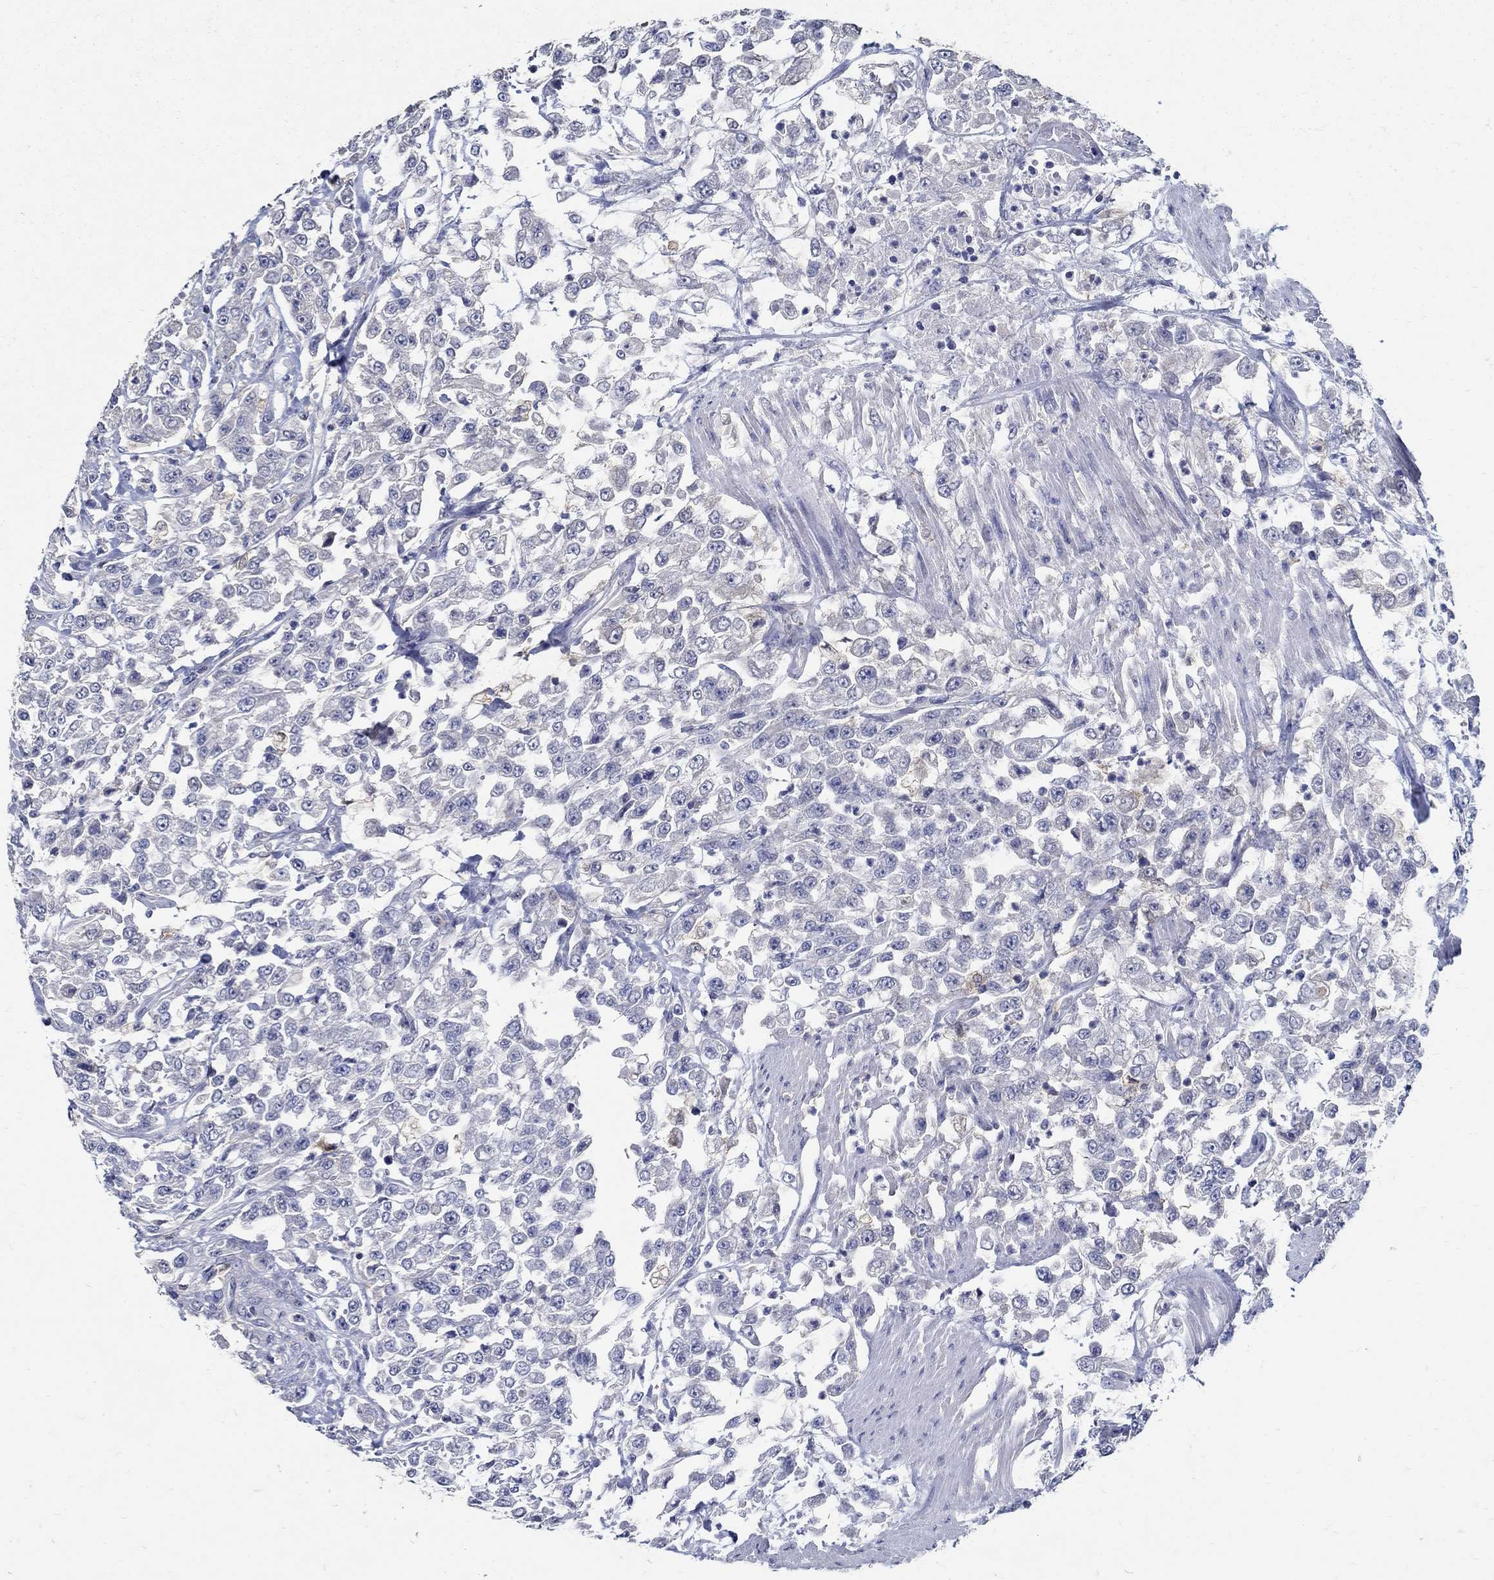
{"staining": {"intensity": "negative", "quantity": "none", "location": "none"}, "tissue": "urothelial cancer", "cell_type": "Tumor cells", "image_type": "cancer", "snomed": [{"axis": "morphology", "description": "Urothelial carcinoma, High grade"}, {"axis": "topography", "description": "Urinary bladder"}], "caption": "Human urothelial carcinoma (high-grade) stained for a protein using IHC shows no expression in tumor cells.", "gene": "MTHFR", "patient": {"sex": "male", "age": 46}}